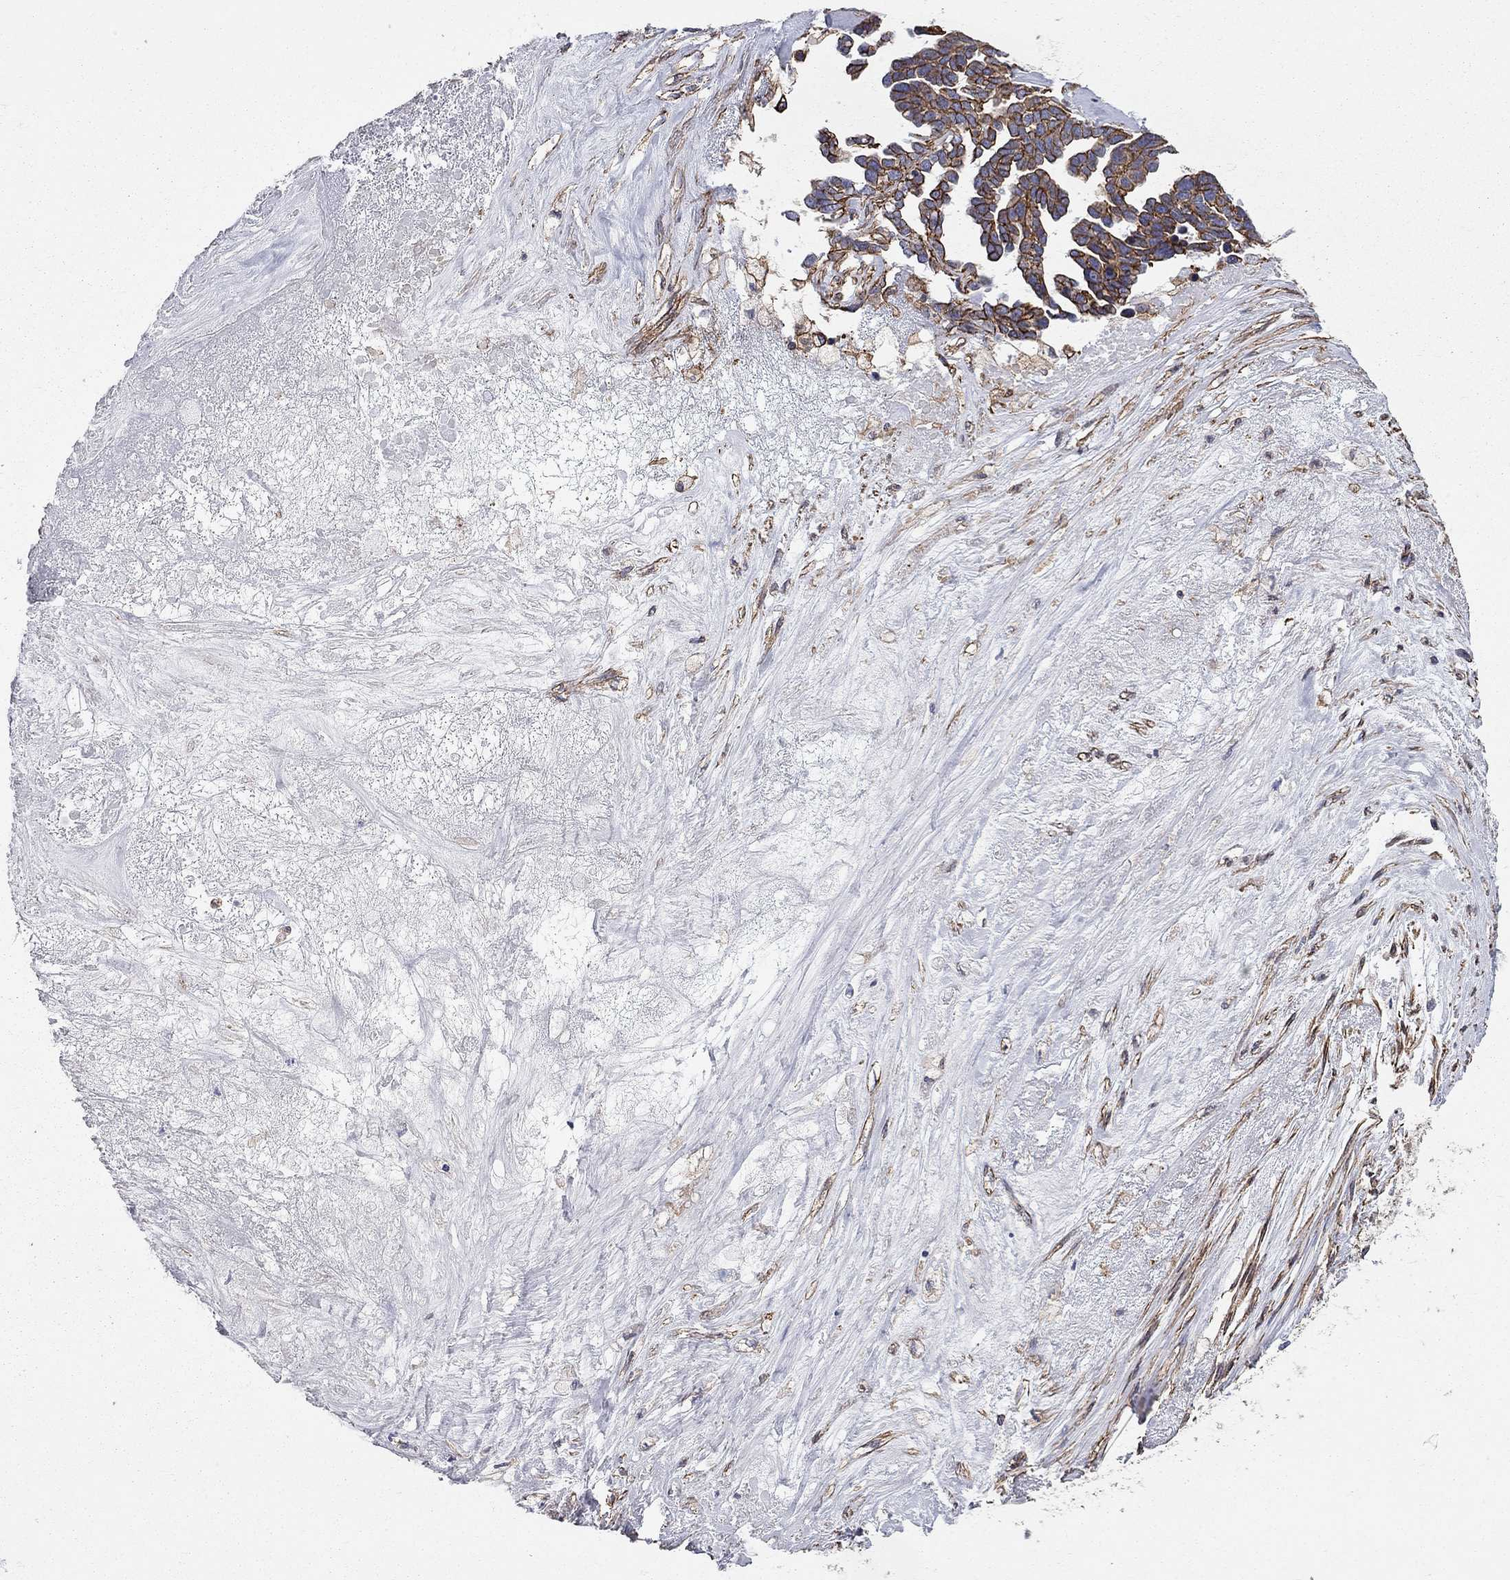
{"staining": {"intensity": "strong", "quantity": ">75%", "location": "cytoplasmic/membranous"}, "tissue": "ovarian cancer", "cell_type": "Tumor cells", "image_type": "cancer", "snomed": [{"axis": "morphology", "description": "Cystadenocarcinoma, serous, NOS"}, {"axis": "topography", "description": "Ovary"}], "caption": "Protein expression analysis of human ovarian cancer (serous cystadenocarcinoma) reveals strong cytoplasmic/membranous staining in approximately >75% of tumor cells.", "gene": "BICDL2", "patient": {"sex": "female", "age": 54}}